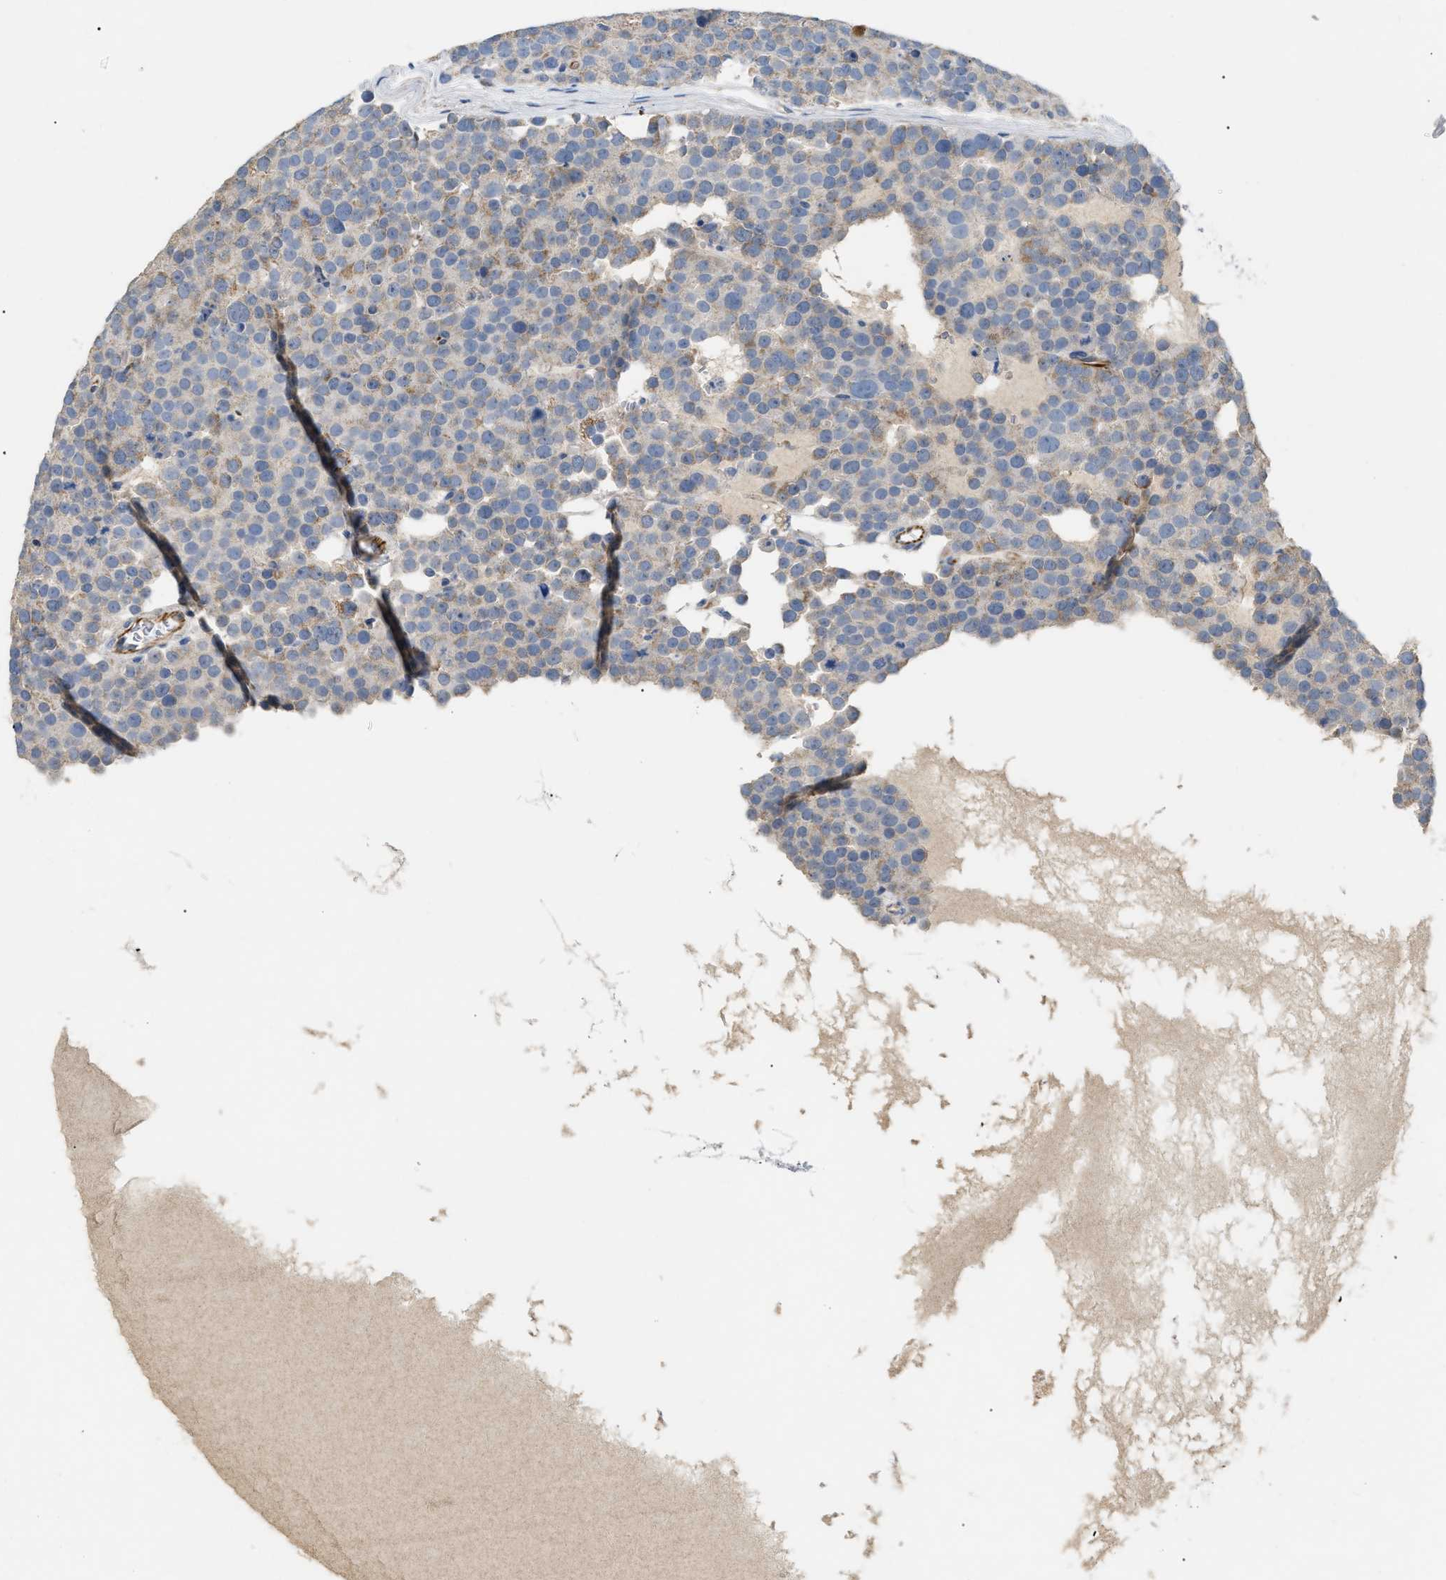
{"staining": {"intensity": "moderate", "quantity": "<25%", "location": "cytoplasmic/membranous"}, "tissue": "testis cancer", "cell_type": "Tumor cells", "image_type": "cancer", "snomed": [{"axis": "morphology", "description": "Seminoma, NOS"}, {"axis": "topography", "description": "Testis"}], "caption": "Seminoma (testis) was stained to show a protein in brown. There is low levels of moderate cytoplasmic/membranous expression in about <25% of tumor cells.", "gene": "DHX58", "patient": {"sex": "male", "age": 71}}